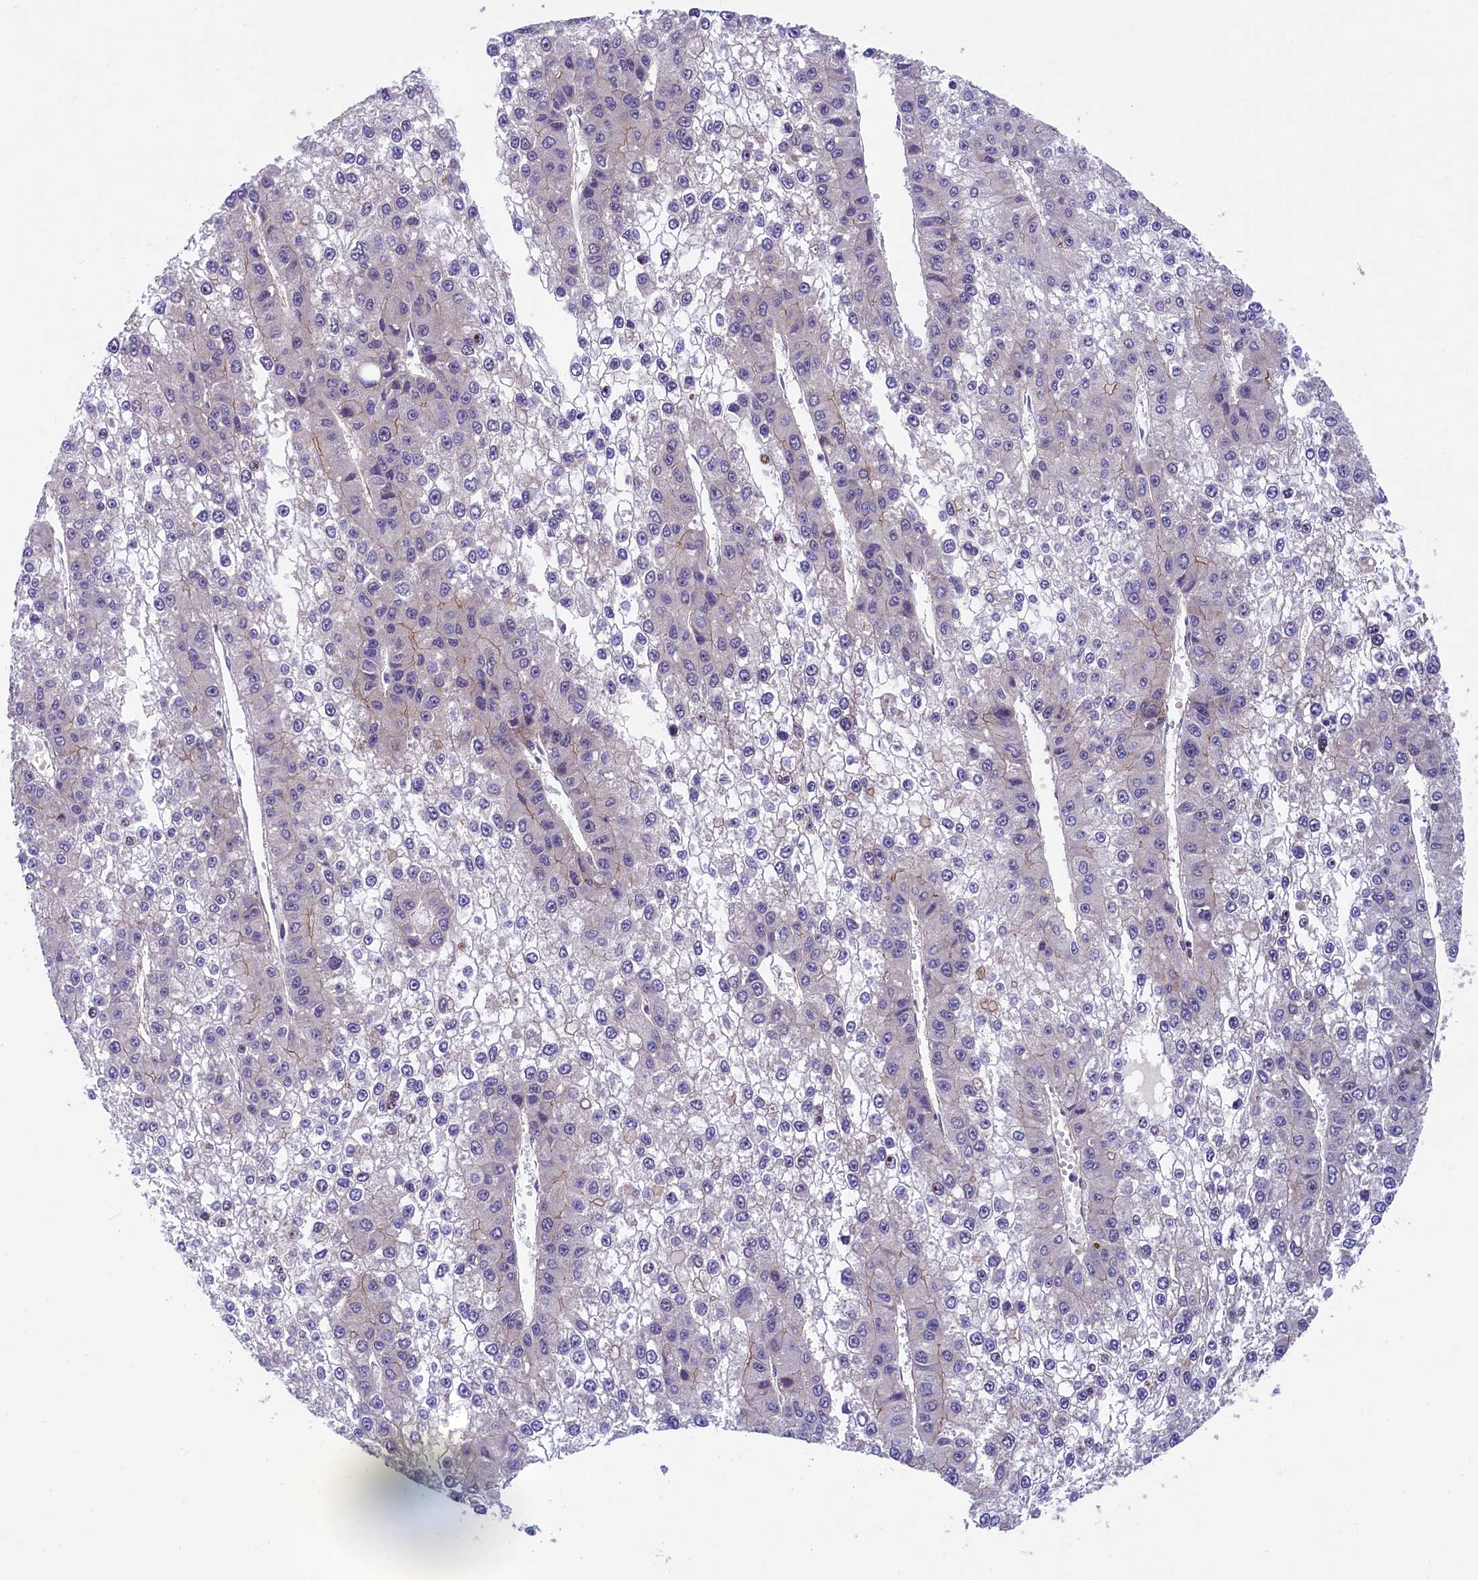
{"staining": {"intensity": "negative", "quantity": "none", "location": "none"}, "tissue": "liver cancer", "cell_type": "Tumor cells", "image_type": "cancer", "snomed": [{"axis": "morphology", "description": "Carcinoma, Hepatocellular, NOS"}, {"axis": "topography", "description": "Liver"}], "caption": "Immunohistochemistry of liver cancer (hepatocellular carcinoma) exhibits no positivity in tumor cells.", "gene": "ARL14EP", "patient": {"sex": "female", "age": 73}}